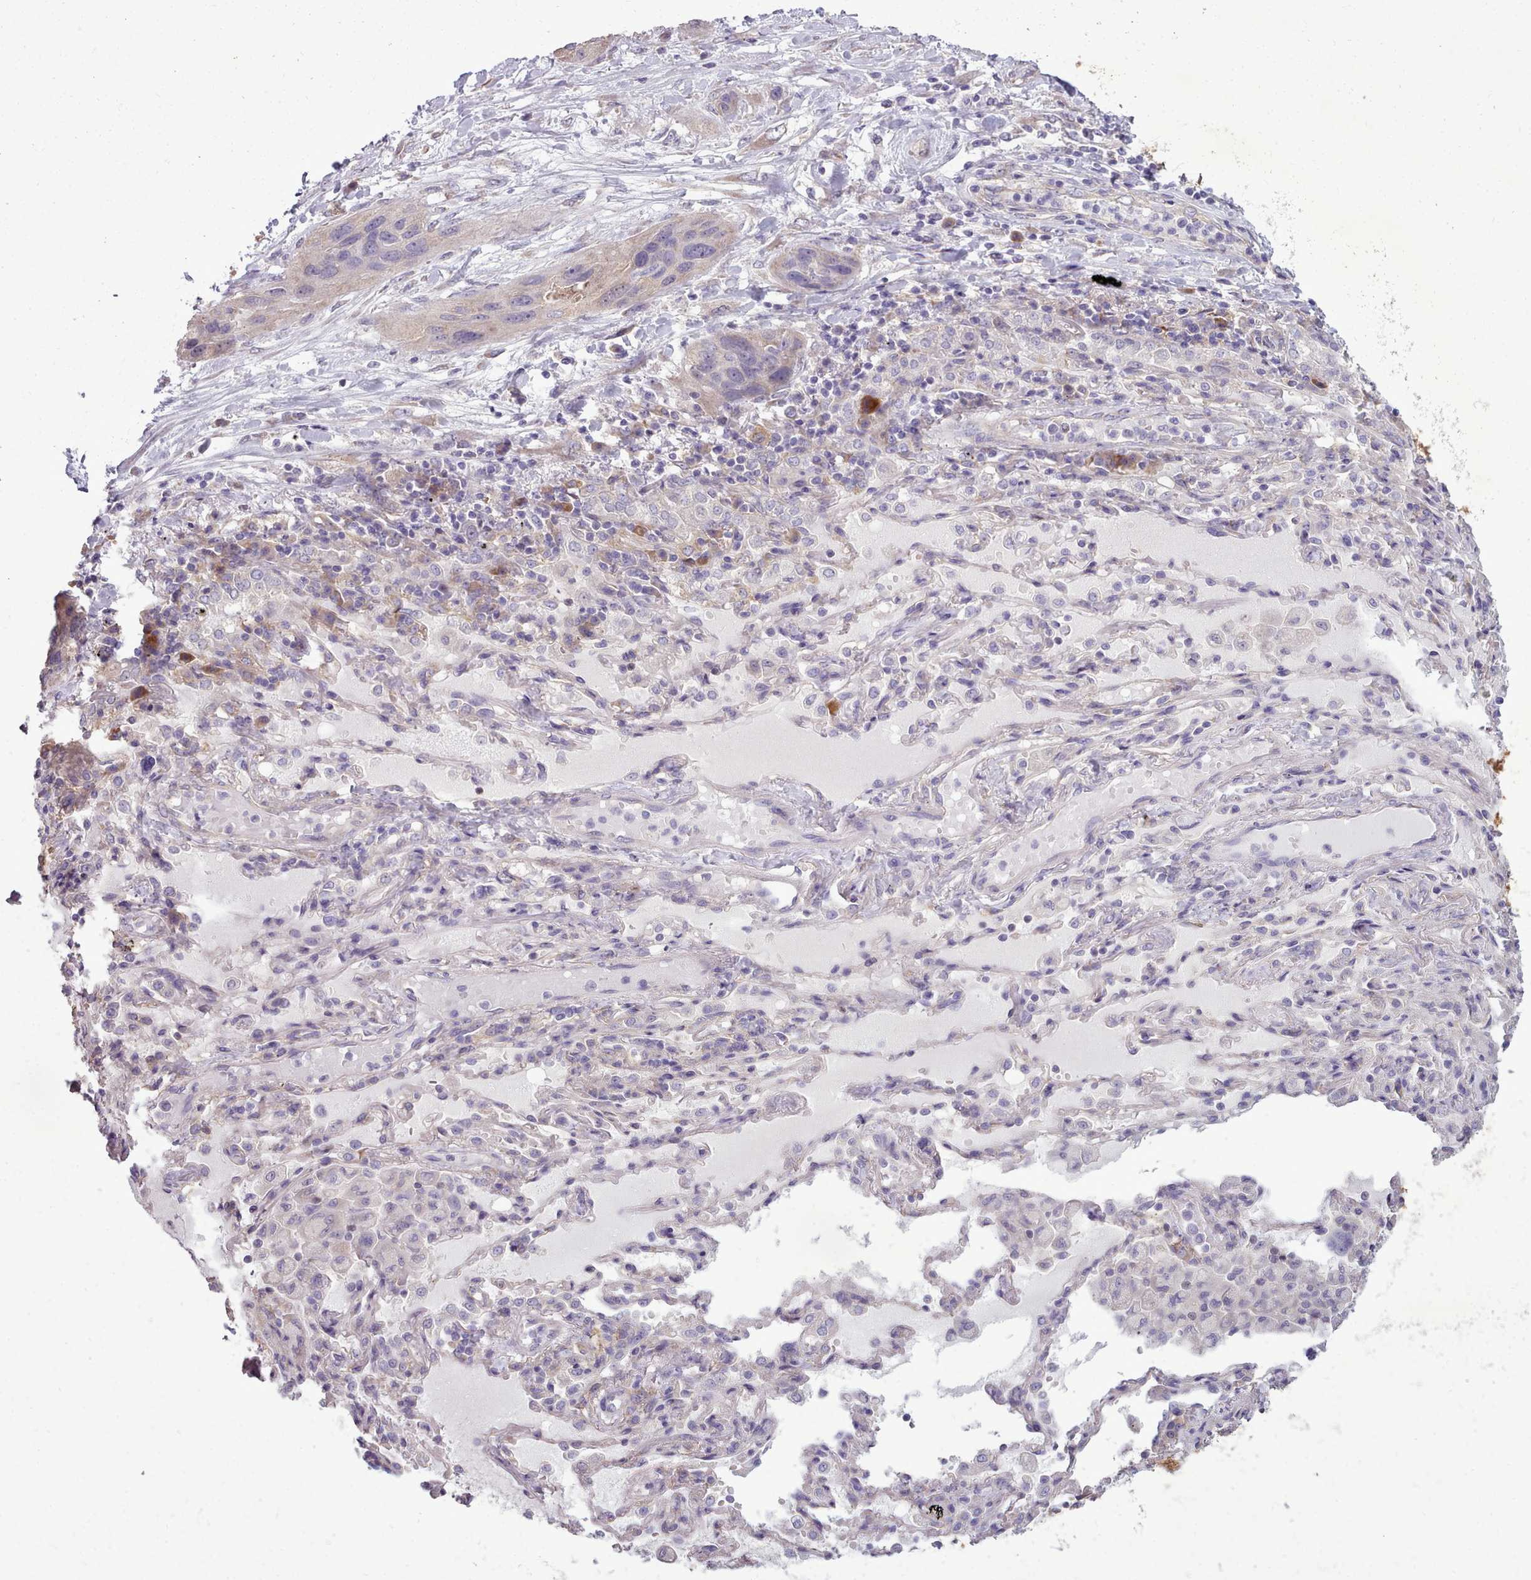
{"staining": {"intensity": "negative", "quantity": "none", "location": "none"}, "tissue": "lung cancer", "cell_type": "Tumor cells", "image_type": "cancer", "snomed": [{"axis": "morphology", "description": "Squamous cell carcinoma, NOS"}, {"axis": "topography", "description": "Lung"}], "caption": "Immunohistochemistry of human lung cancer displays no positivity in tumor cells. (Brightfield microscopy of DAB (3,3'-diaminobenzidine) IHC at high magnification).", "gene": "DPF1", "patient": {"sex": "female", "age": 70}}